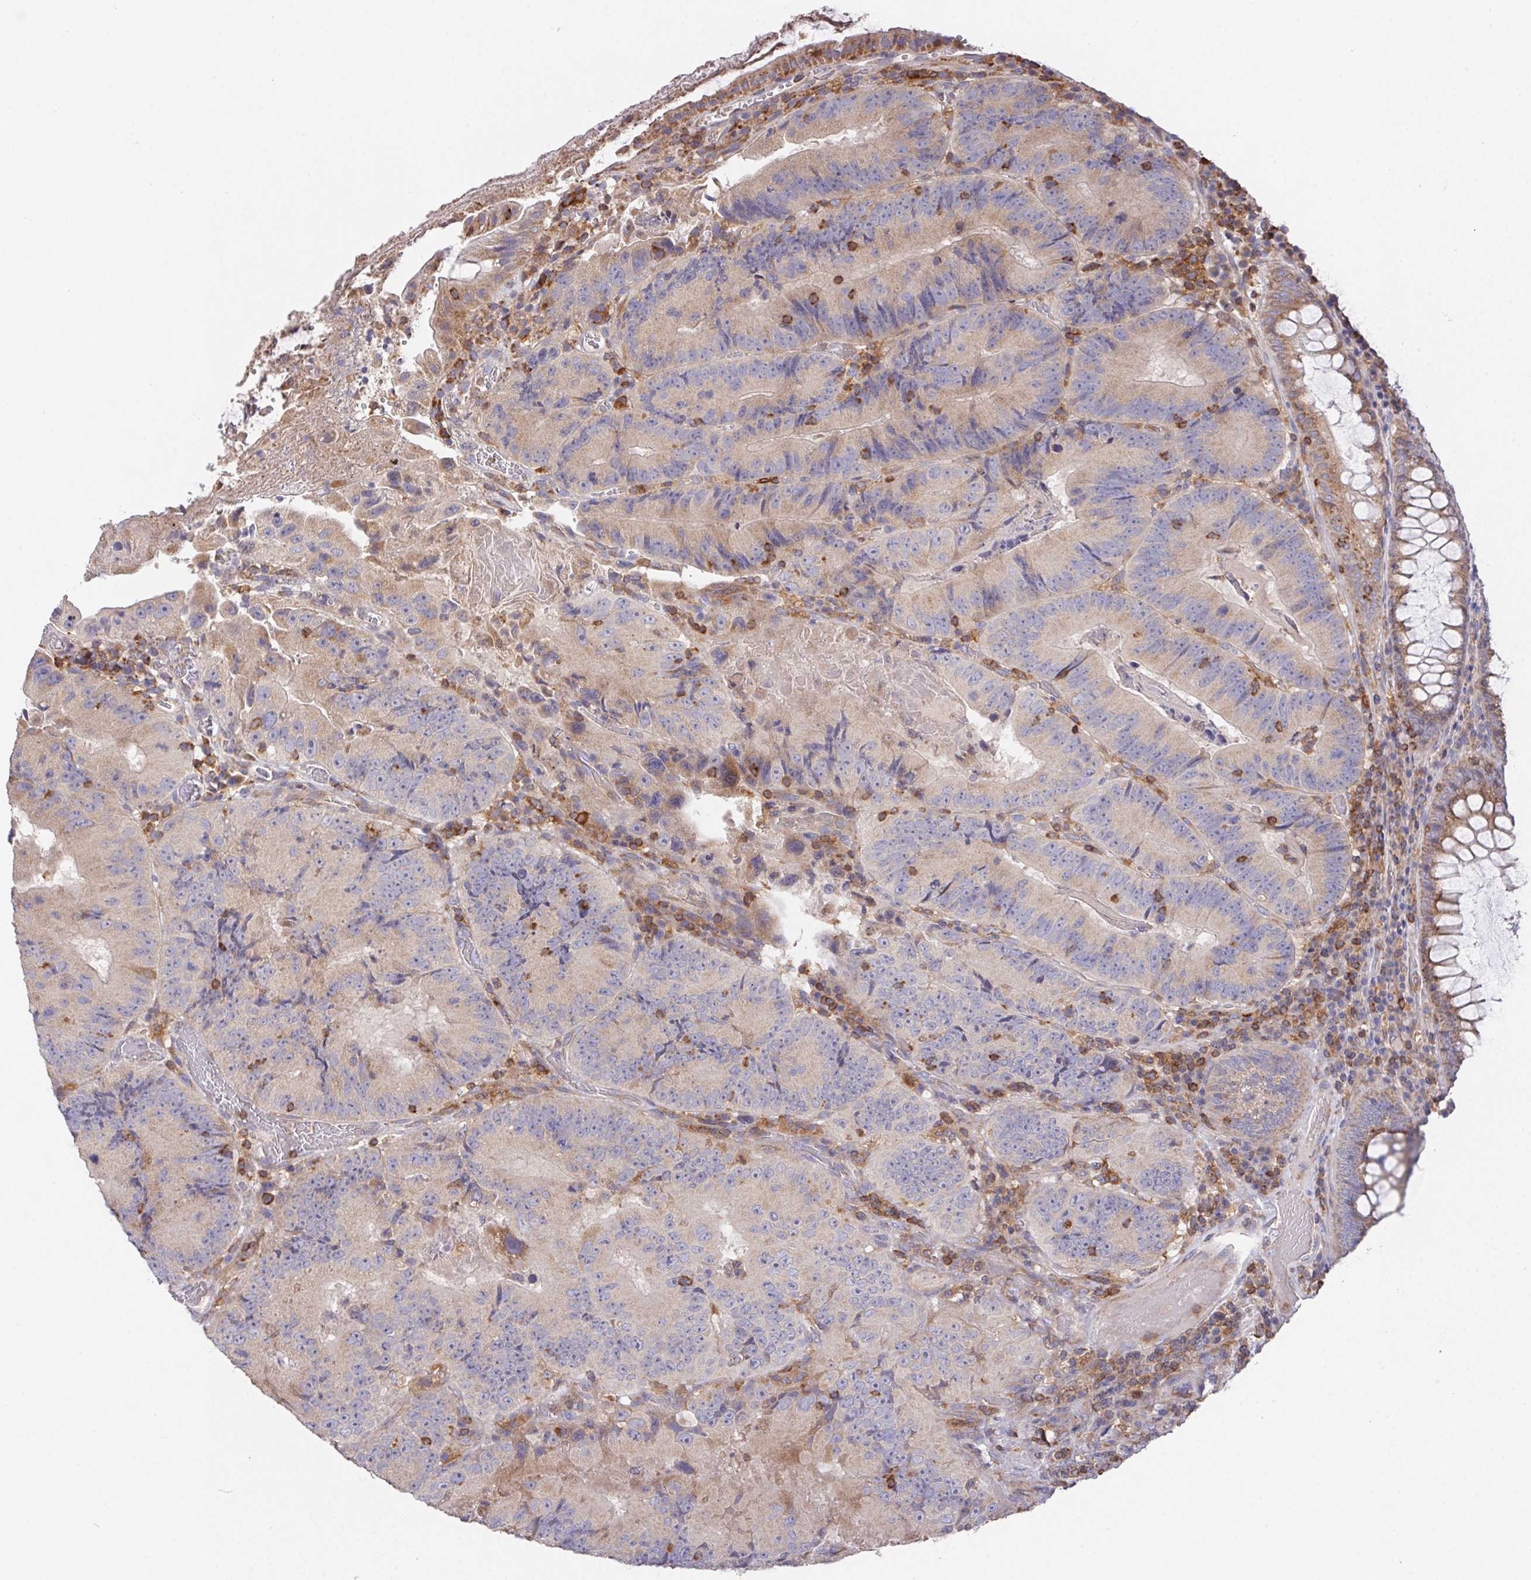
{"staining": {"intensity": "weak", "quantity": "25%-75%", "location": "cytoplasmic/membranous"}, "tissue": "colorectal cancer", "cell_type": "Tumor cells", "image_type": "cancer", "snomed": [{"axis": "morphology", "description": "Adenocarcinoma, NOS"}, {"axis": "topography", "description": "Colon"}], "caption": "Adenocarcinoma (colorectal) tissue demonstrates weak cytoplasmic/membranous positivity in approximately 25%-75% of tumor cells", "gene": "FAM241A", "patient": {"sex": "female", "age": 86}}